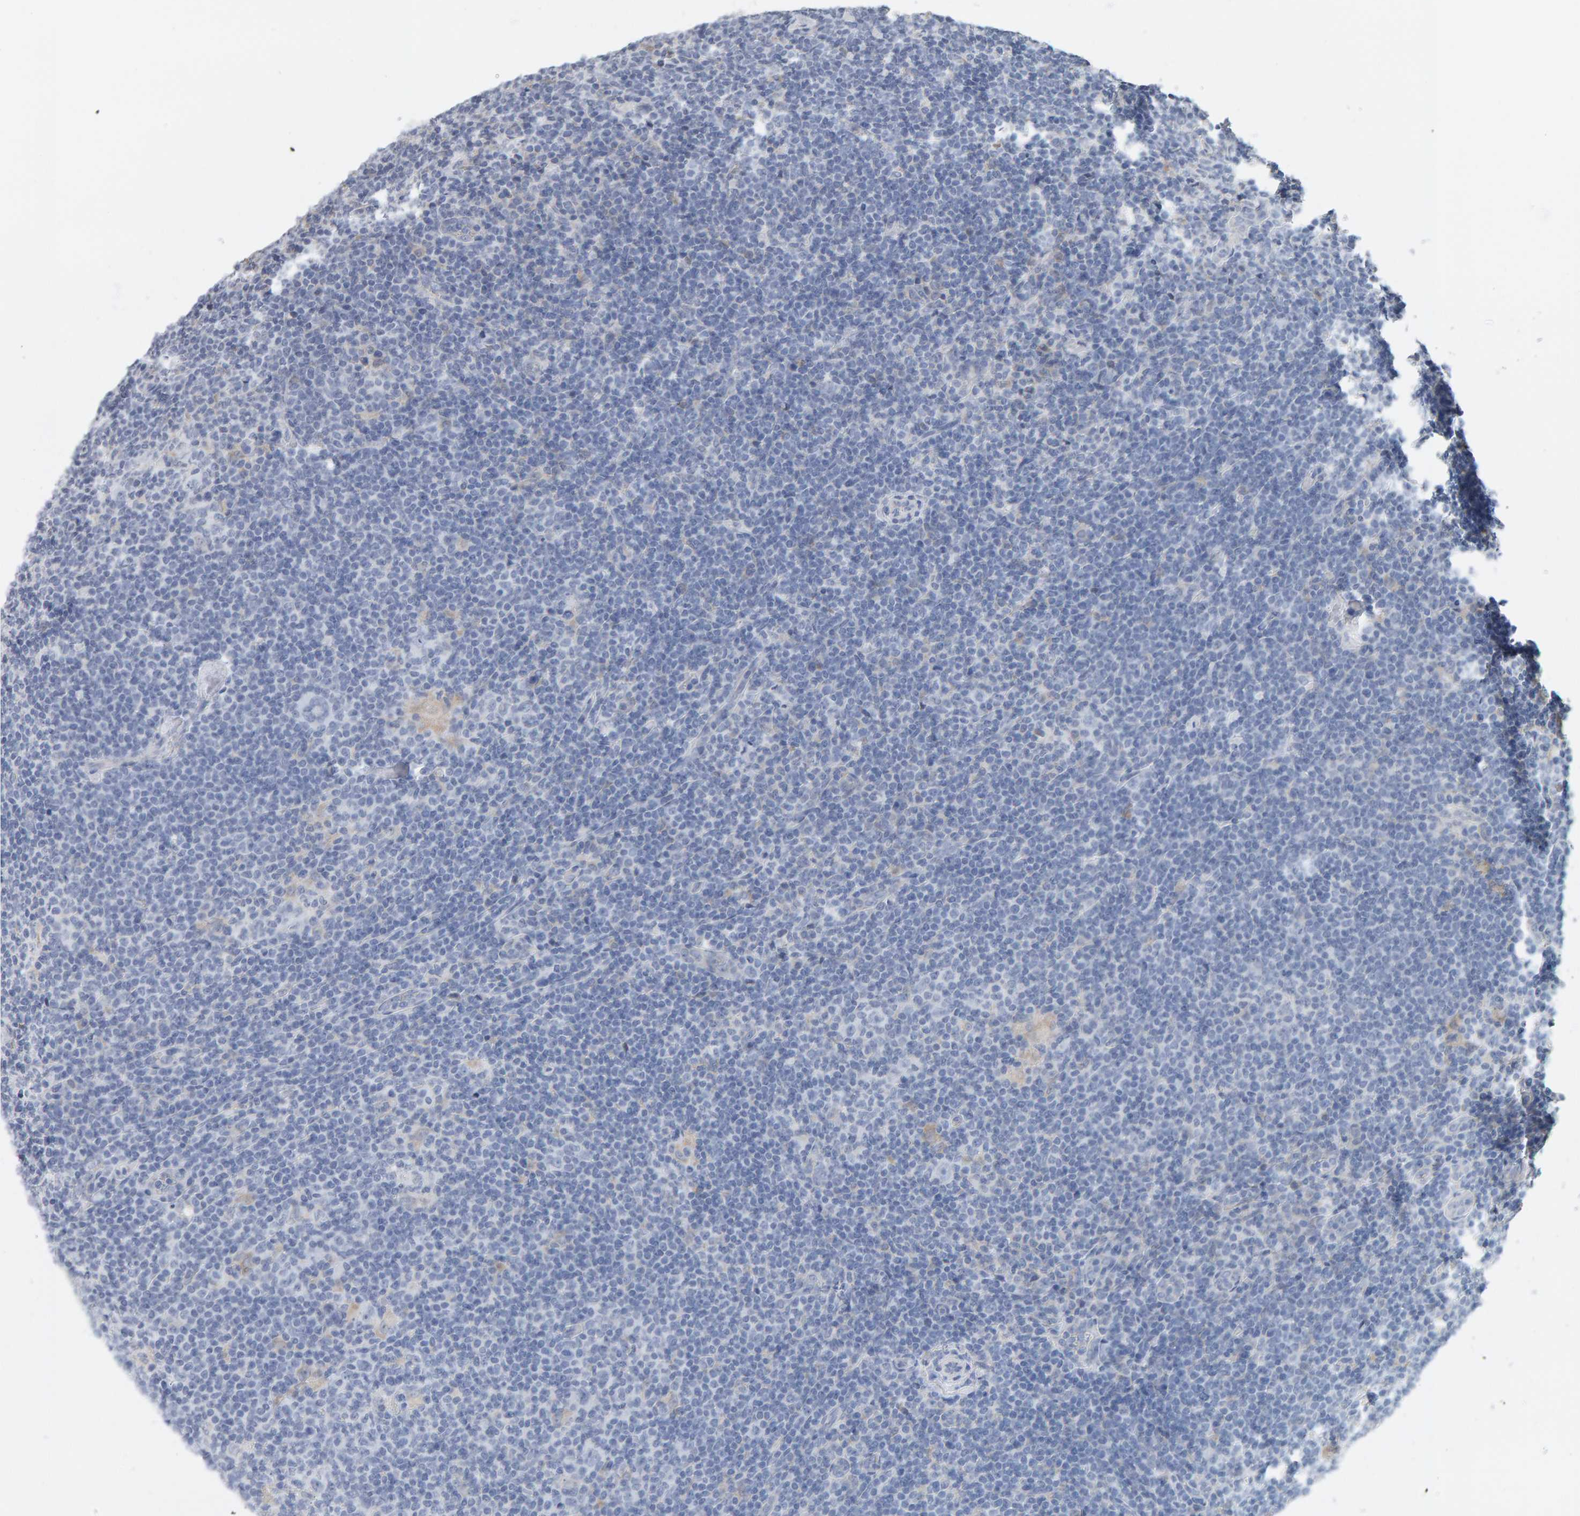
{"staining": {"intensity": "negative", "quantity": "none", "location": "none"}, "tissue": "lymphoma", "cell_type": "Tumor cells", "image_type": "cancer", "snomed": [{"axis": "morphology", "description": "Hodgkin's disease, NOS"}, {"axis": "topography", "description": "Lymph node"}], "caption": "The immunohistochemistry micrograph has no significant staining in tumor cells of Hodgkin's disease tissue. (Stains: DAB (3,3'-diaminobenzidine) immunohistochemistry with hematoxylin counter stain, Microscopy: brightfield microscopy at high magnification).", "gene": "ADHFE1", "patient": {"sex": "female", "age": 57}}